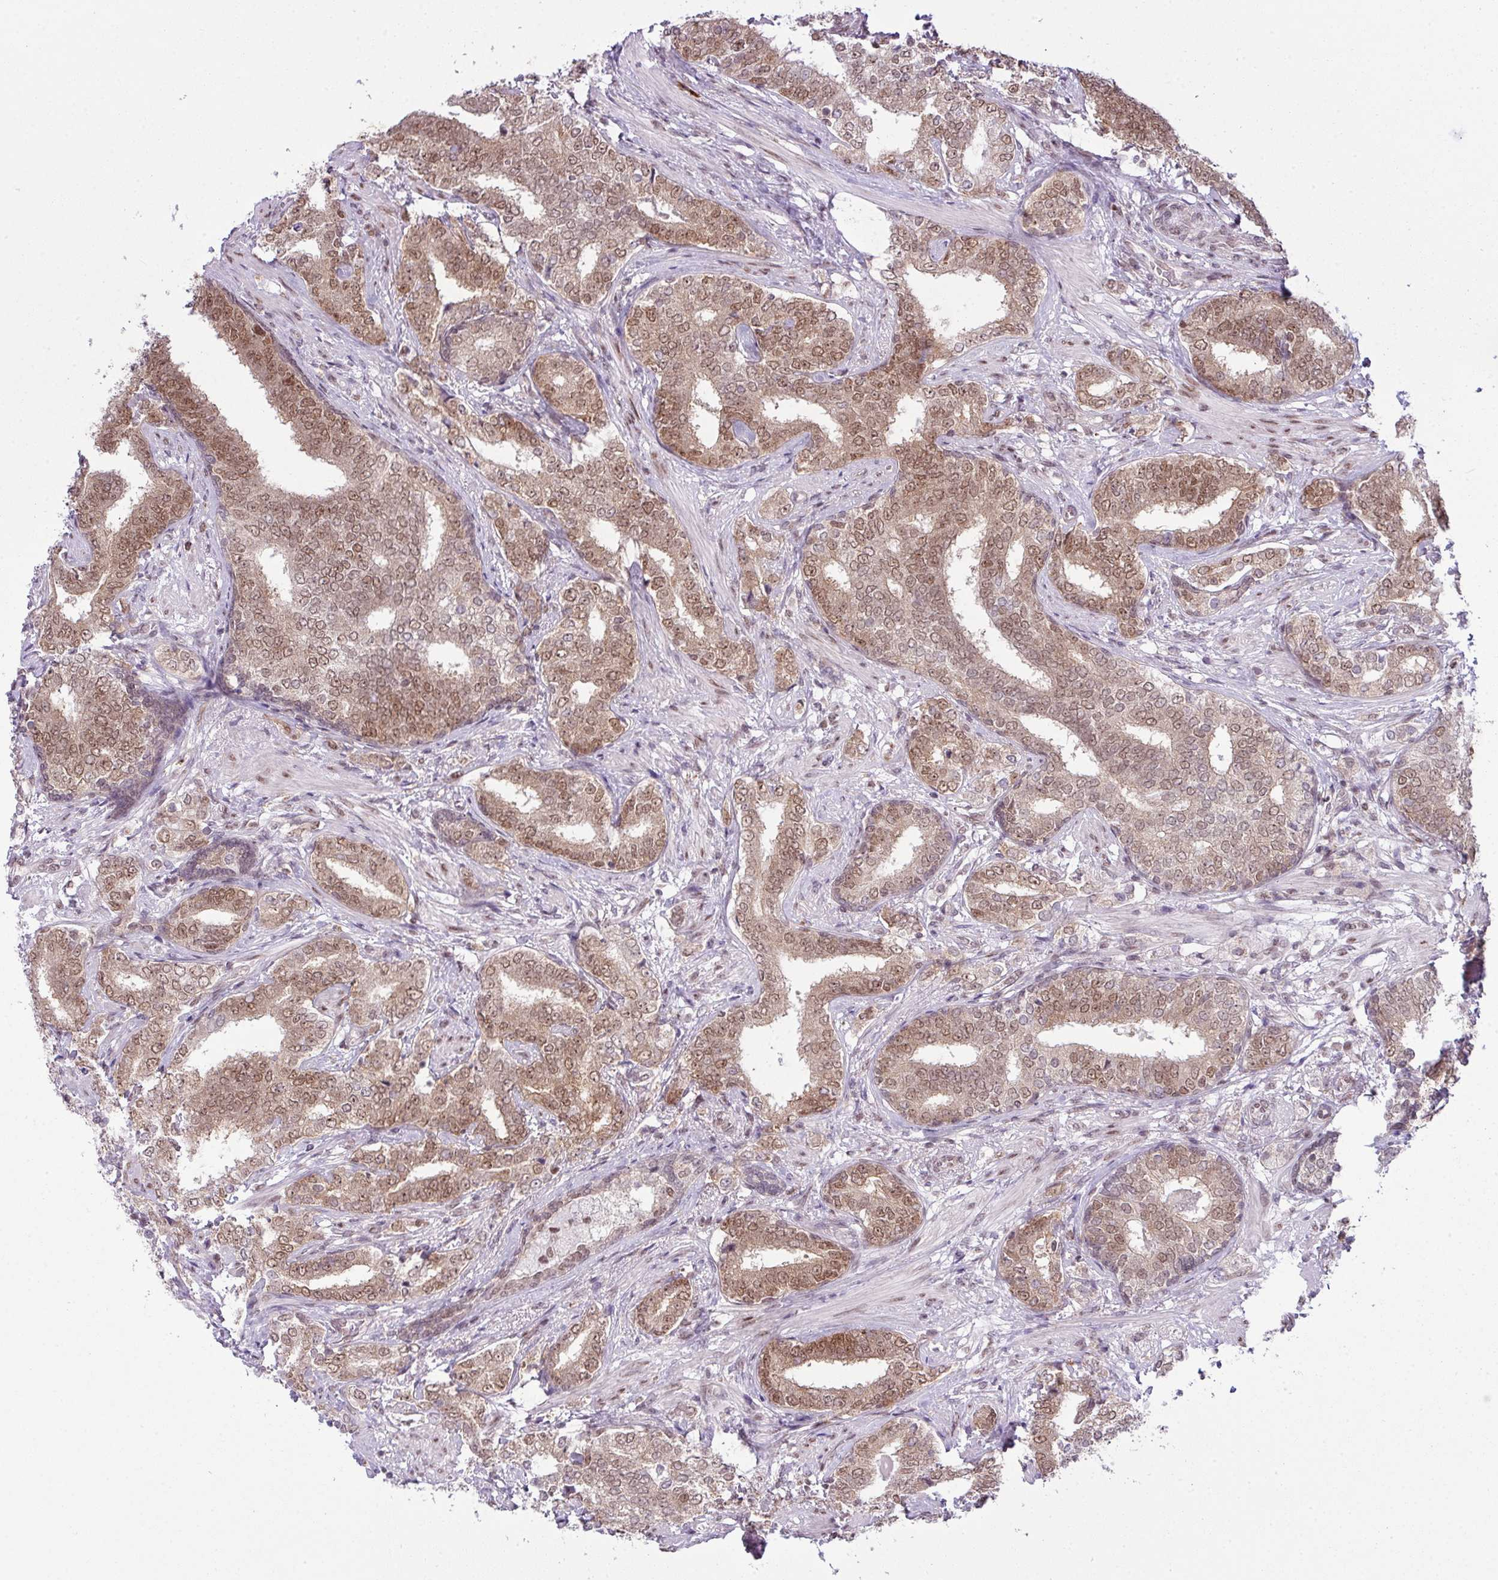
{"staining": {"intensity": "moderate", "quantity": ">75%", "location": "nuclear"}, "tissue": "prostate cancer", "cell_type": "Tumor cells", "image_type": "cancer", "snomed": [{"axis": "morphology", "description": "Adenocarcinoma, High grade"}, {"axis": "topography", "description": "Prostate"}], "caption": "High-grade adenocarcinoma (prostate) was stained to show a protein in brown. There is medium levels of moderate nuclear expression in about >75% of tumor cells.", "gene": "ARL6IP4", "patient": {"sex": "male", "age": 72}}